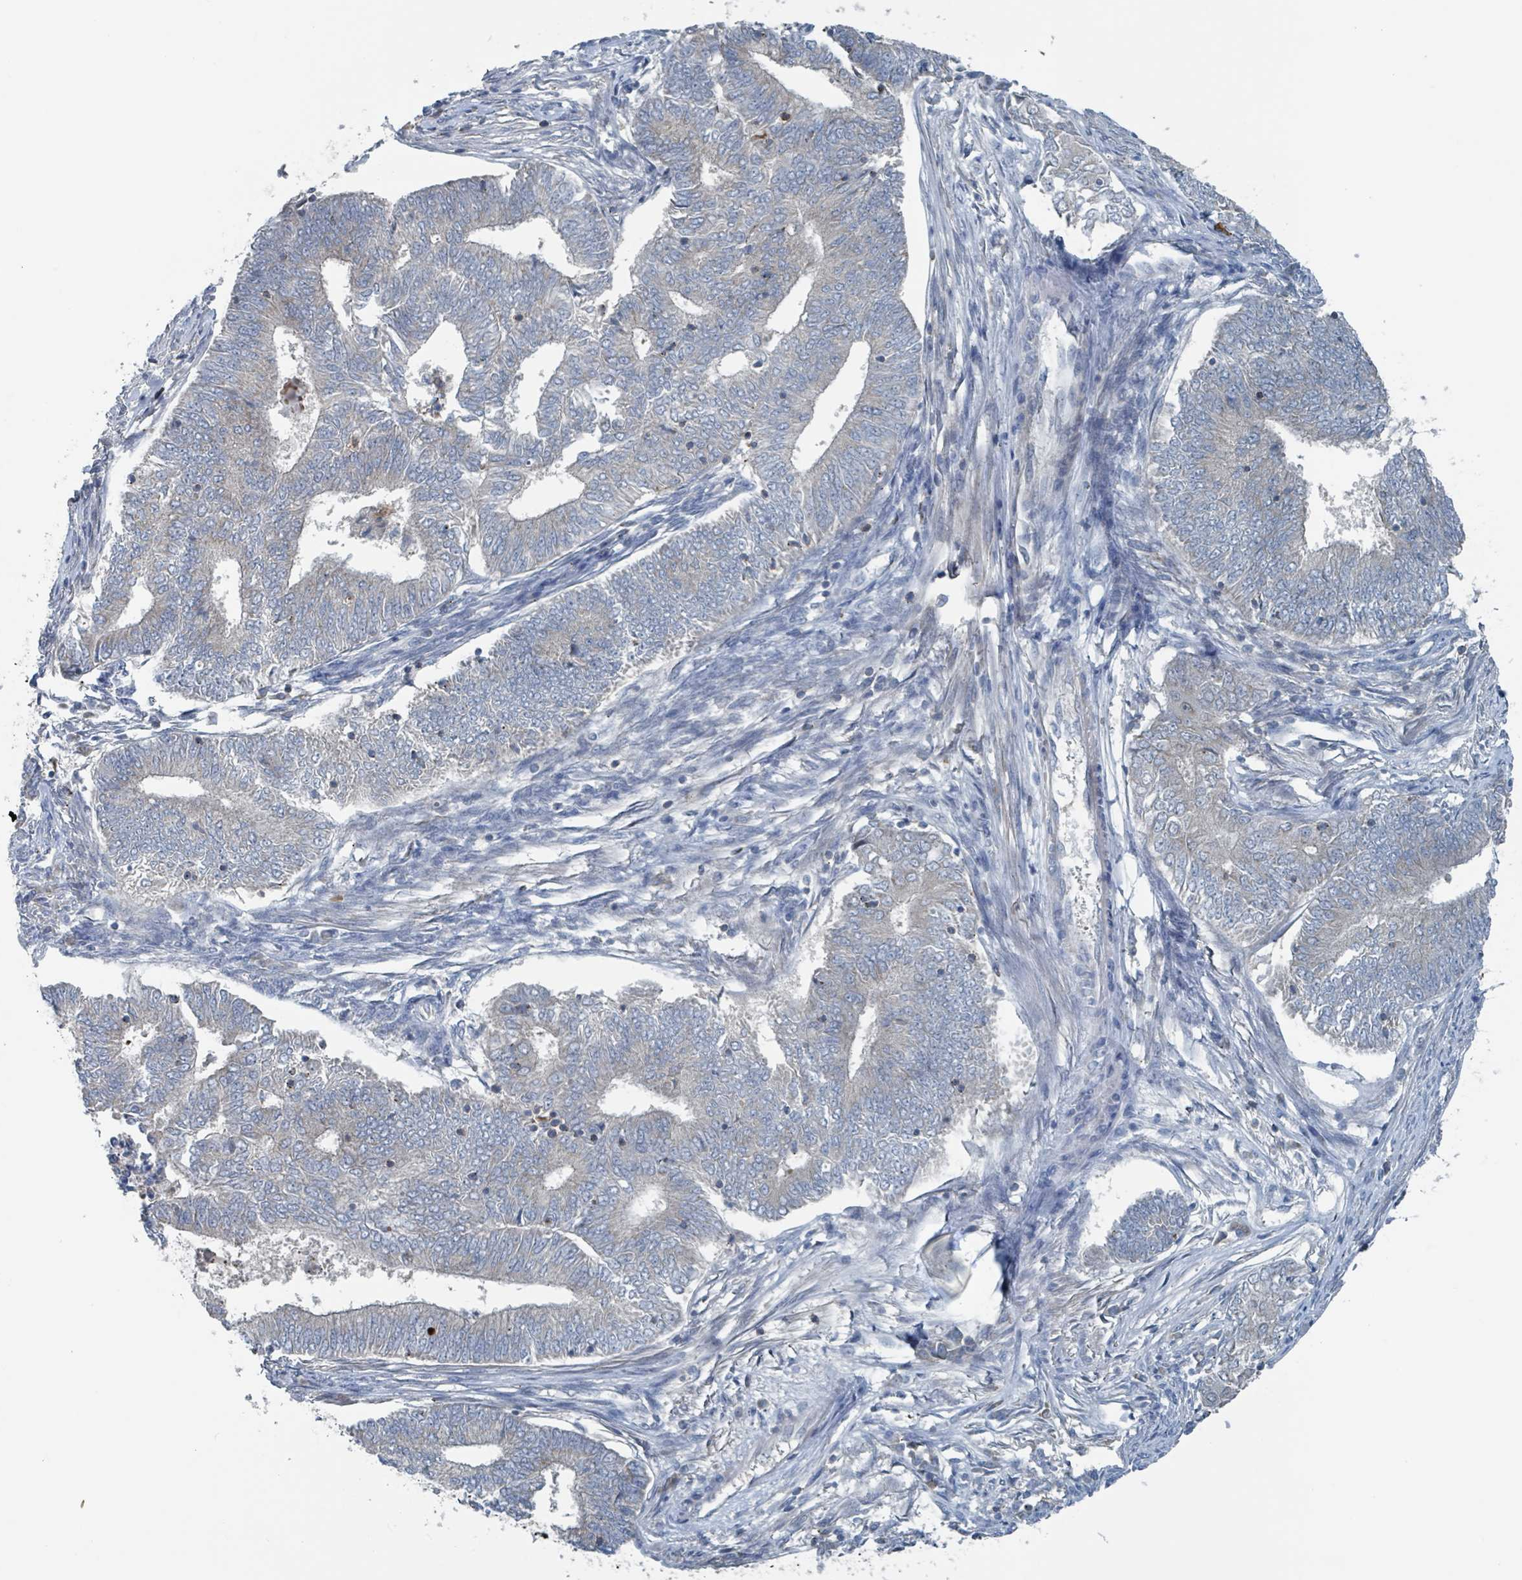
{"staining": {"intensity": "negative", "quantity": "none", "location": "none"}, "tissue": "endometrial cancer", "cell_type": "Tumor cells", "image_type": "cancer", "snomed": [{"axis": "morphology", "description": "Adenocarcinoma, NOS"}, {"axis": "topography", "description": "Endometrium"}], "caption": "A histopathology image of endometrial adenocarcinoma stained for a protein demonstrates no brown staining in tumor cells. (DAB (3,3'-diaminobenzidine) immunohistochemistry (IHC) visualized using brightfield microscopy, high magnification).", "gene": "ACBD4", "patient": {"sex": "female", "age": 62}}